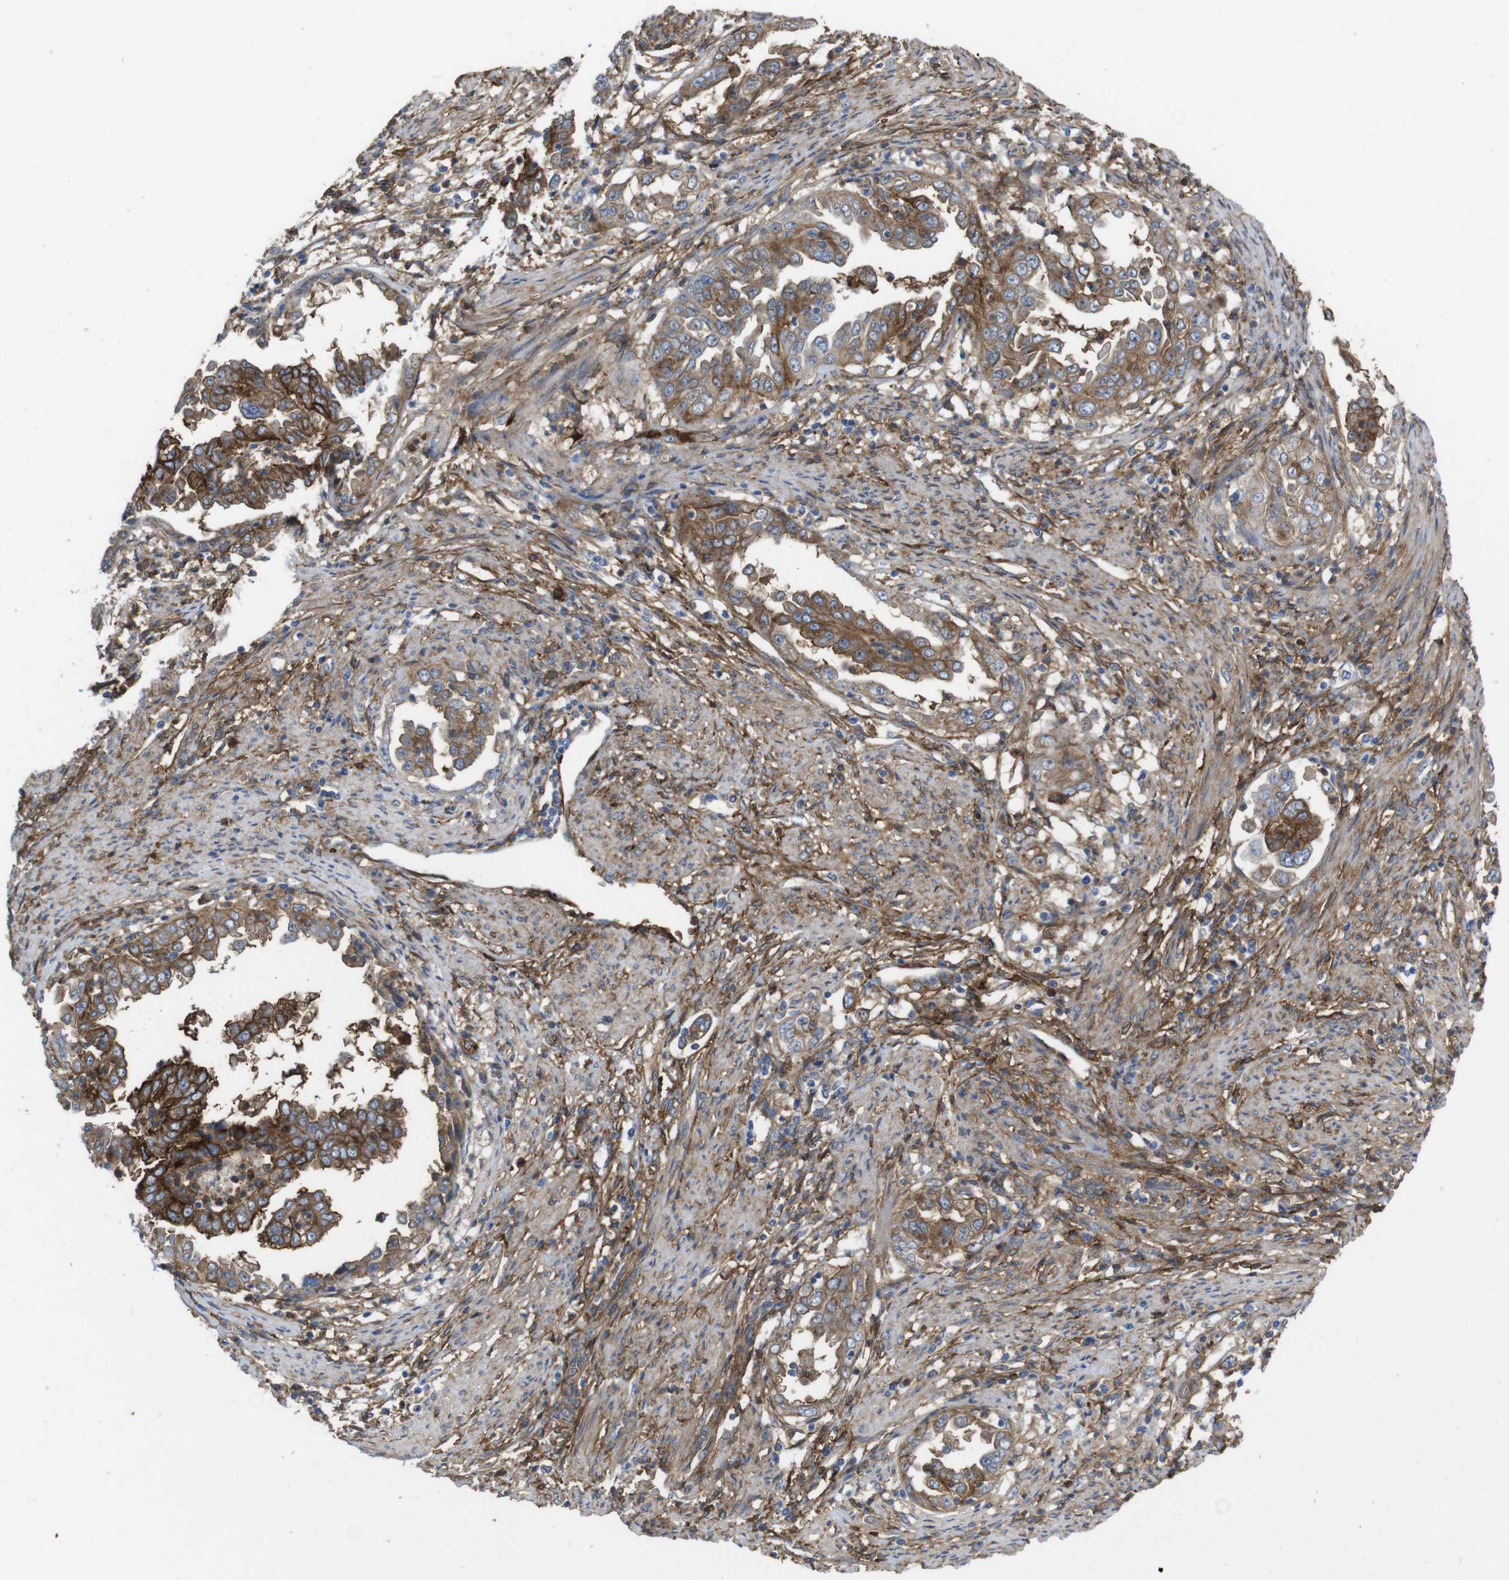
{"staining": {"intensity": "moderate", "quantity": "25%-75%", "location": "cytoplasmic/membranous"}, "tissue": "endometrial cancer", "cell_type": "Tumor cells", "image_type": "cancer", "snomed": [{"axis": "morphology", "description": "Adenocarcinoma, NOS"}, {"axis": "topography", "description": "Endometrium"}], "caption": "Endometrial cancer (adenocarcinoma) was stained to show a protein in brown. There is medium levels of moderate cytoplasmic/membranous staining in approximately 25%-75% of tumor cells. (brown staining indicates protein expression, while blue staining denotes nuclei).", "gene": "CYBRD1", "patient": {"sex": "female", "age": 85}}